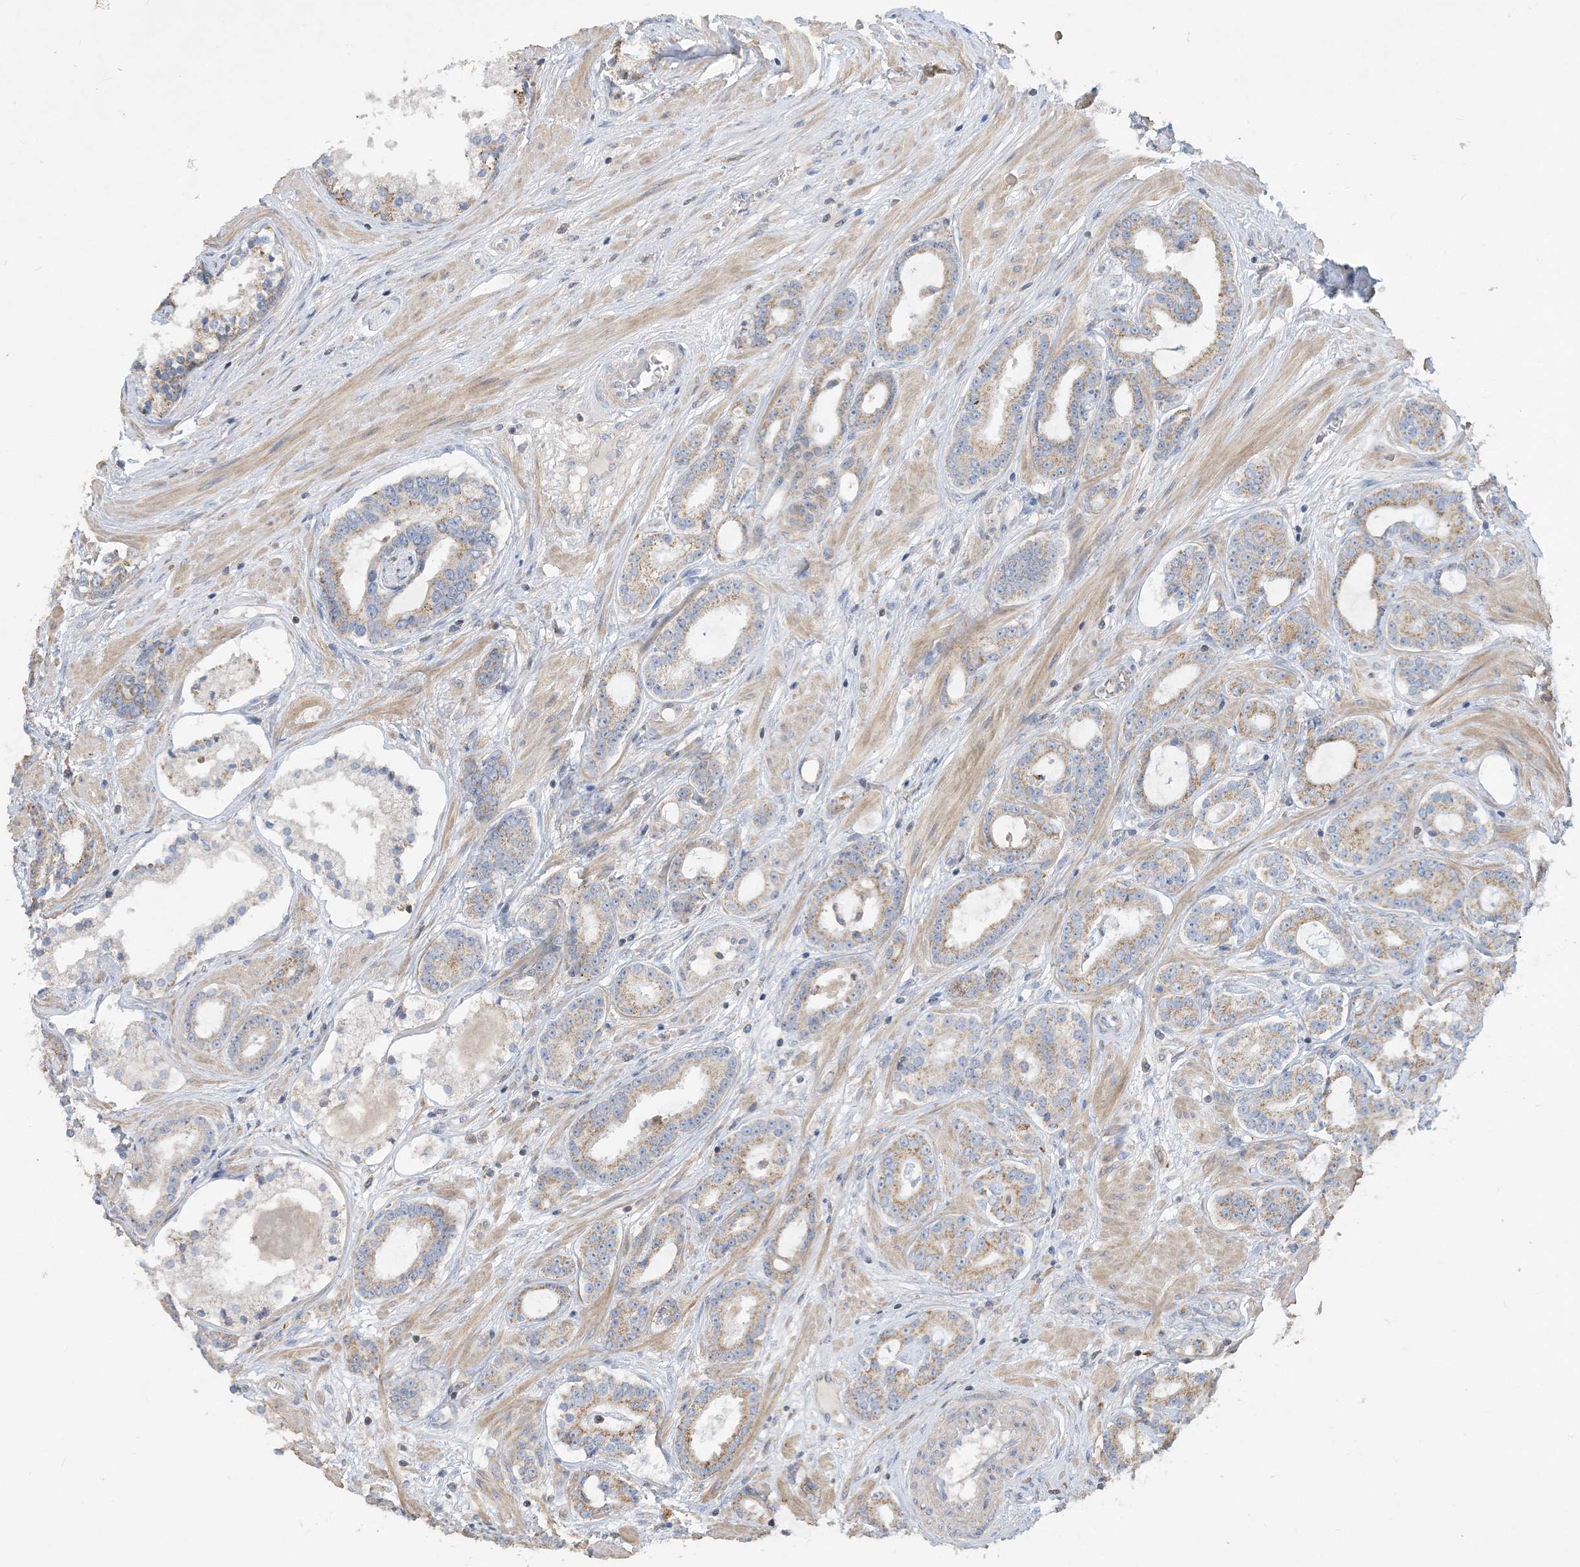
{"staining": {"intensity": "moderate", "quantity": "25%-75%", "location": "cytoplasmic/membranous"}, "tissue": "prostate cancer", "cell_type": "Tumor cells", "image_type": "cancer", "snomed": [{"axis": "morphology", "description": "Adenocarcinoma, High grade"}, {"axis": "topography", "description": "Prostate"}], "caption": "Prostate high-grade adenocarcinoma stained with a brown dye shows moderate cytoplasmic/membranous positive staining in approximately 25%-75% of tumor cells.", "gene": "ECHDC1", "patient": {"sex": "male", "age": 58}}